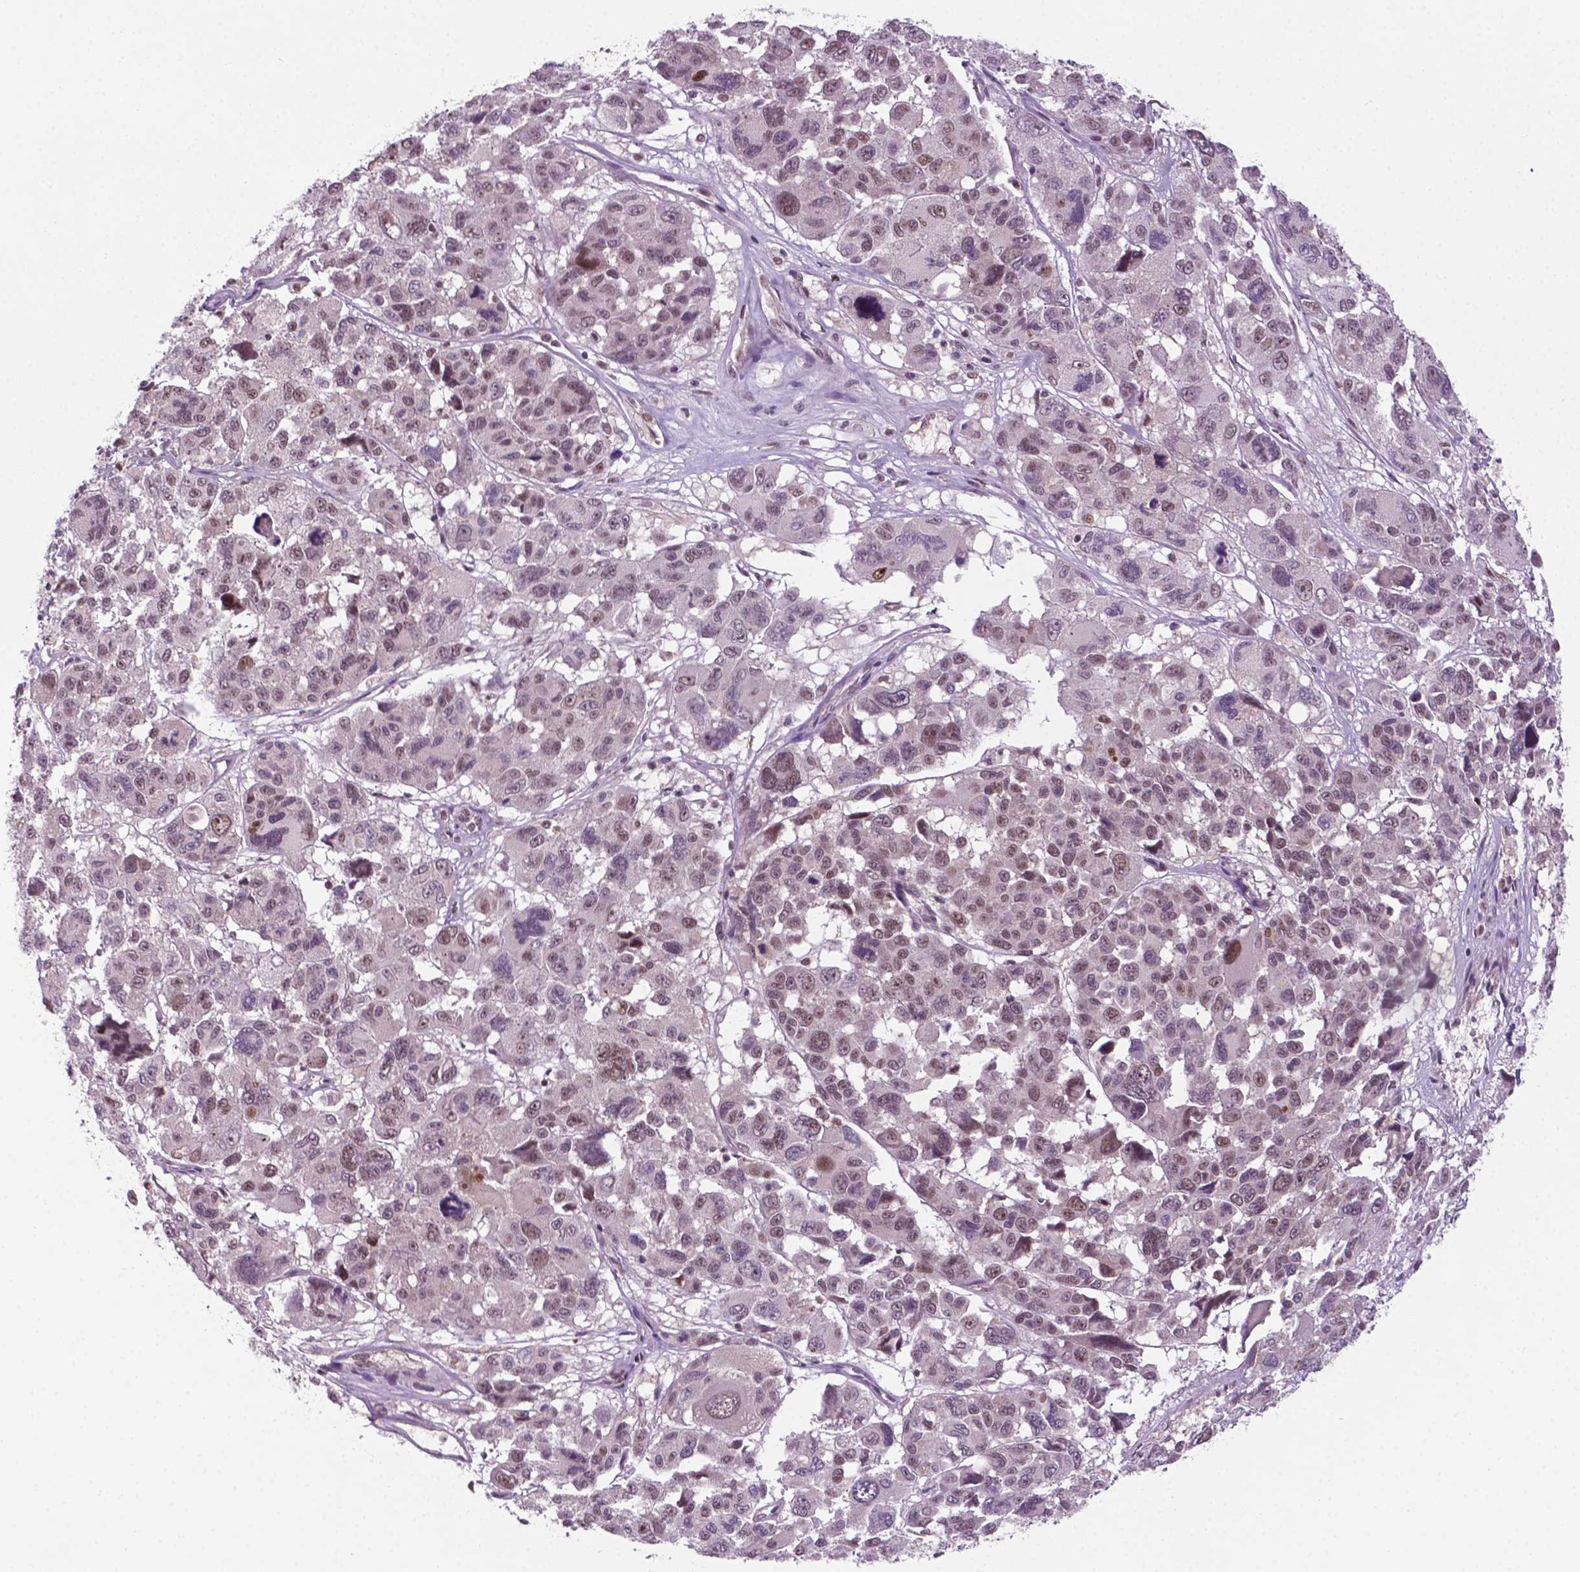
{"staining": {"intensity": "moderate", "quantity": "25%-75%", "location": "nuclear"}, "tissue": "melanoma", "cell_type": "Tumor cells", "image_type": "cancer", "snomed": [{"axis": "morphology", "description": "Malignant melanoma, NOS"}, {"axis": "topography", "description": "Skin"}], "caption": "Tumor cells demonstrate medium levels of moderate nuclear staining in about 25%-75% of cells in human malignant melanoma.", "gene": "PHAX", "patient": {"sex": "female", "age": 66}}